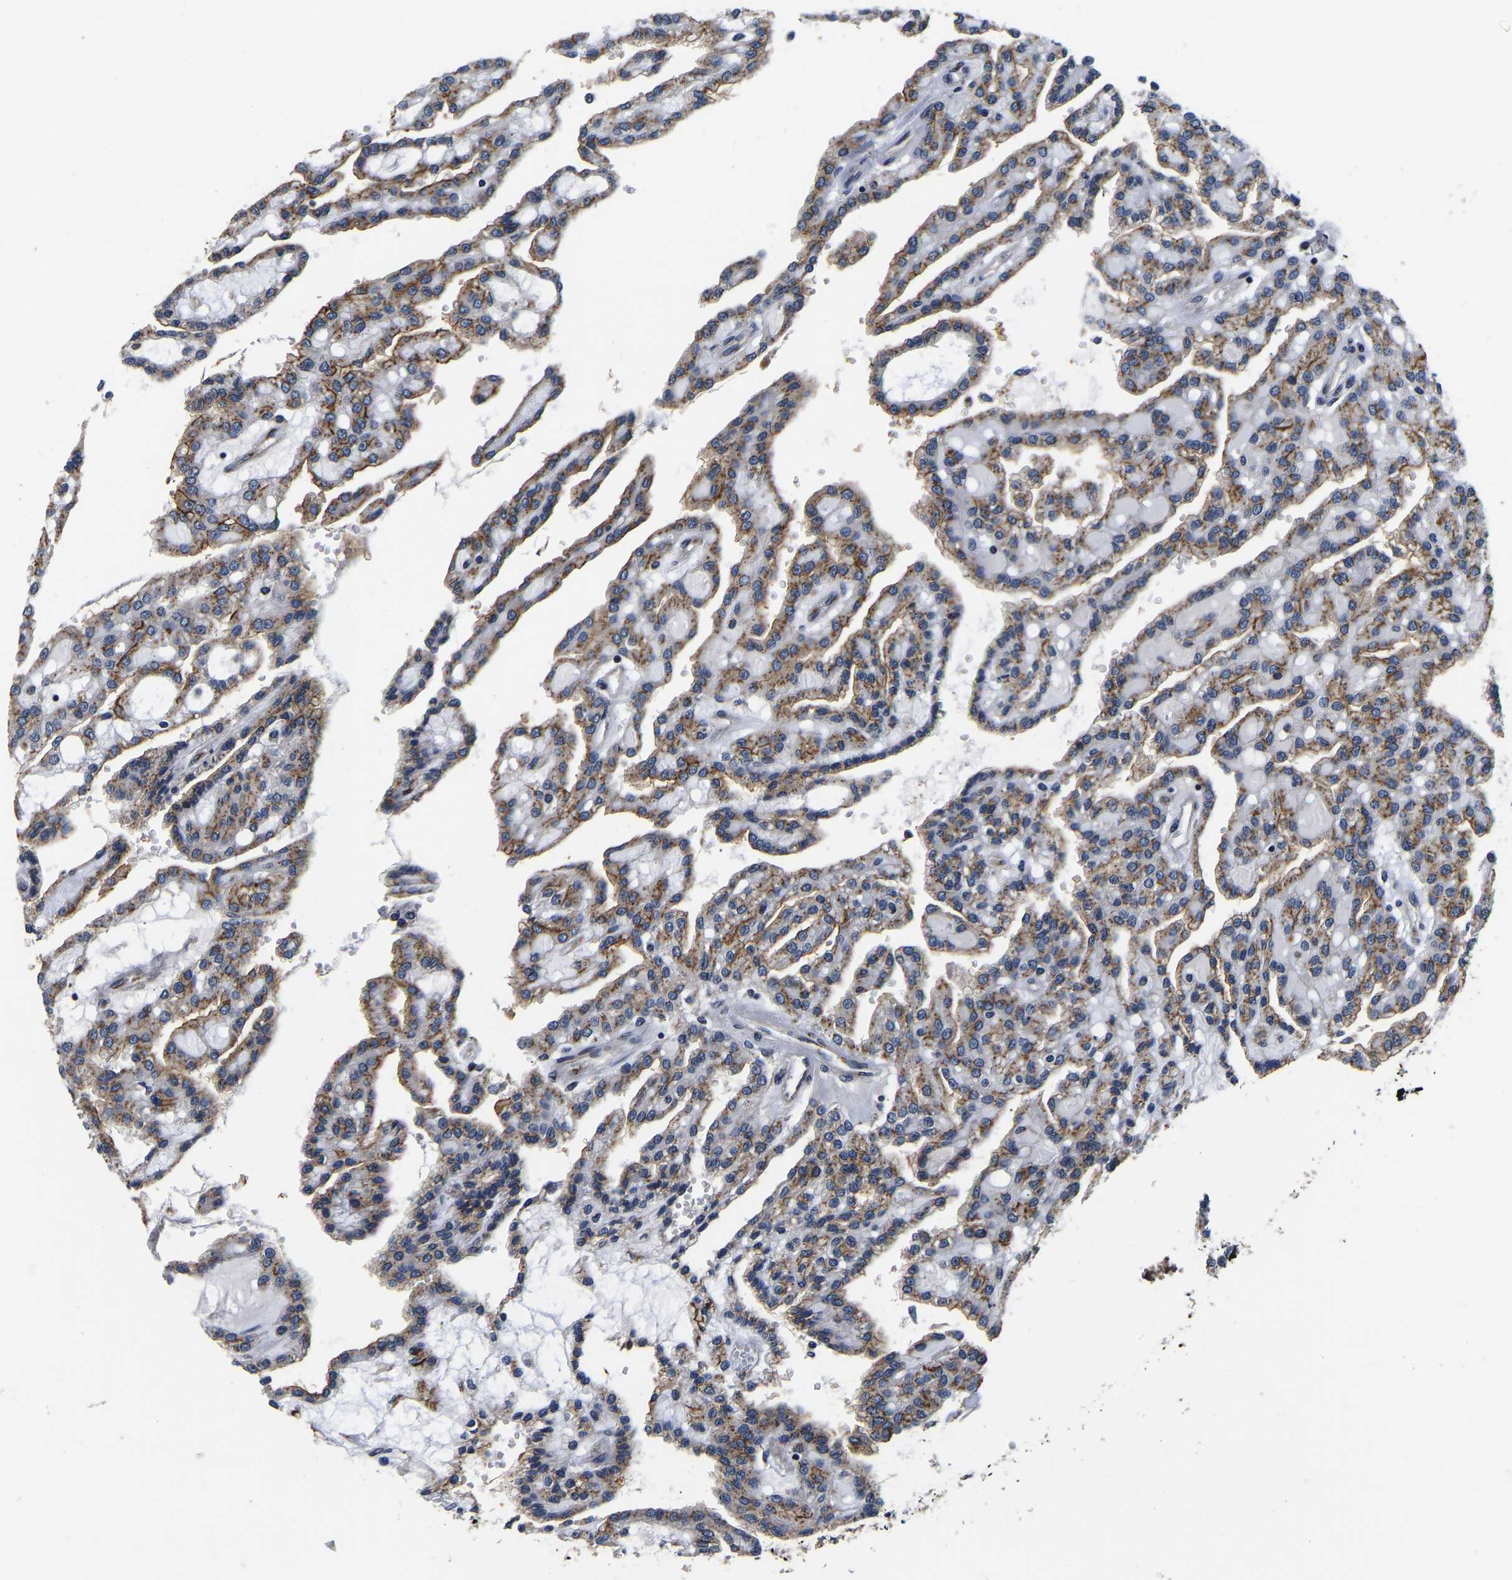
{"staining": {"intensity": "moderate", "quantity": ">75%", "location": "cytoplasmic/membranous"}, "tissue": "renal cancer", "cell_type": "Tumor cells", "image_type": "cancer", "snomed": [{"axis": "morphology", "description": "Adenocarcinoma, NOS"}, {"axis": "topography", "description": "Kidney"}], "caption": "DAB (3,3'-diaminobenzidine) immunohistochemical staining of human renal cancer demonstrates moderate cytoplasmic/membranous protein positivity in about >75% of tumor cells.", "gene": "RABAC1", "patient": {"sex": "male", "age": 63}}